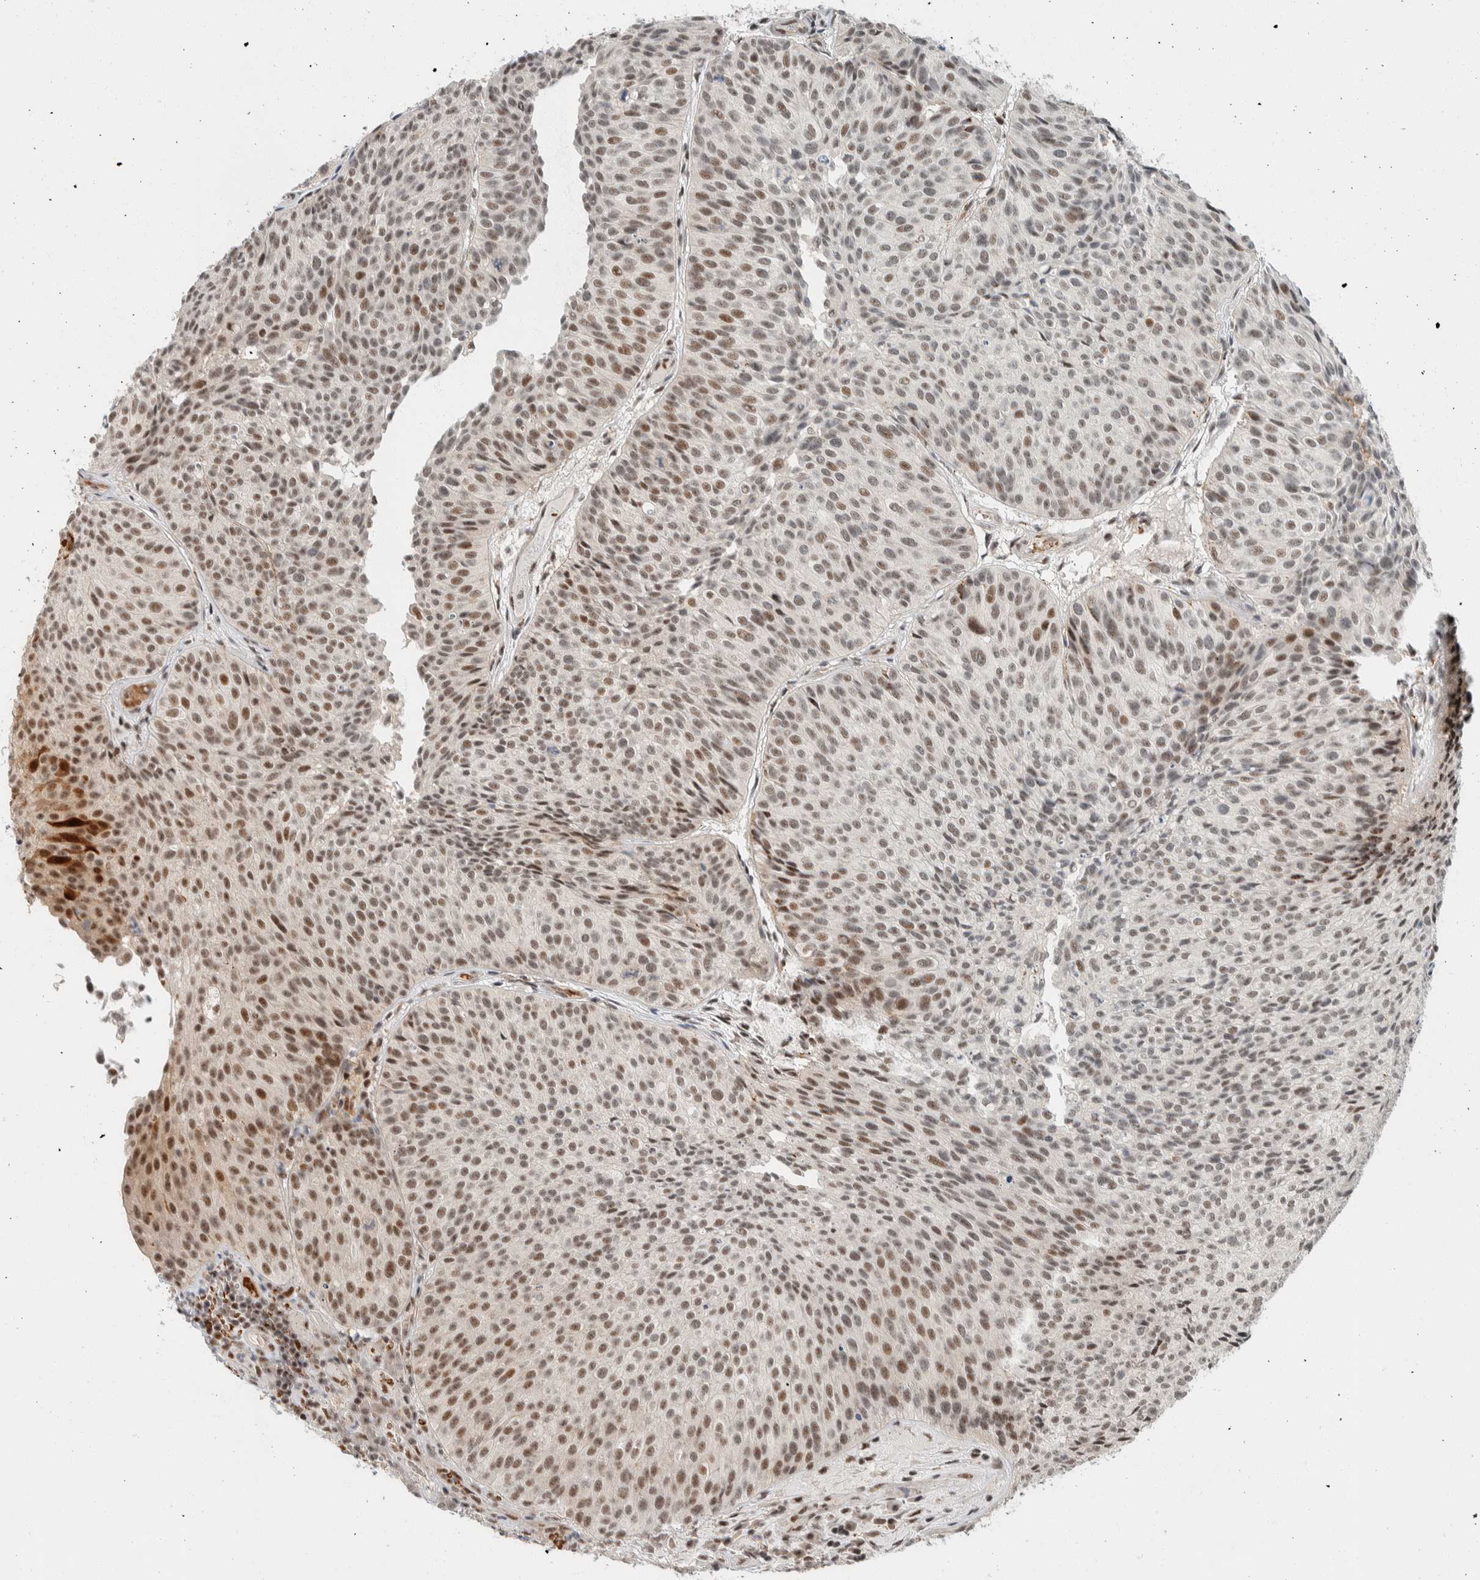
{"staining": {"intensity": "strong", "quantity": ">75%", "location": "nuclear"}, "tissue": "urothelial cancer", "cell_type": "Tumor cells", "image_type": "cancer", "snomed": [{"axis": "morphology", "description": "Urothelial carcinoma, Low grade"}, {"axis": "topography", "description": "Urinary bladder"}], "caption": "Tumor cells display high levels of strong nuclear expression in approximately >75% of cells in human low-grade urothelial carcinoma. Nuclei are stained in blue.", "gene": "ZBTB2", "patient": {"sex": "male", "age": 86}}